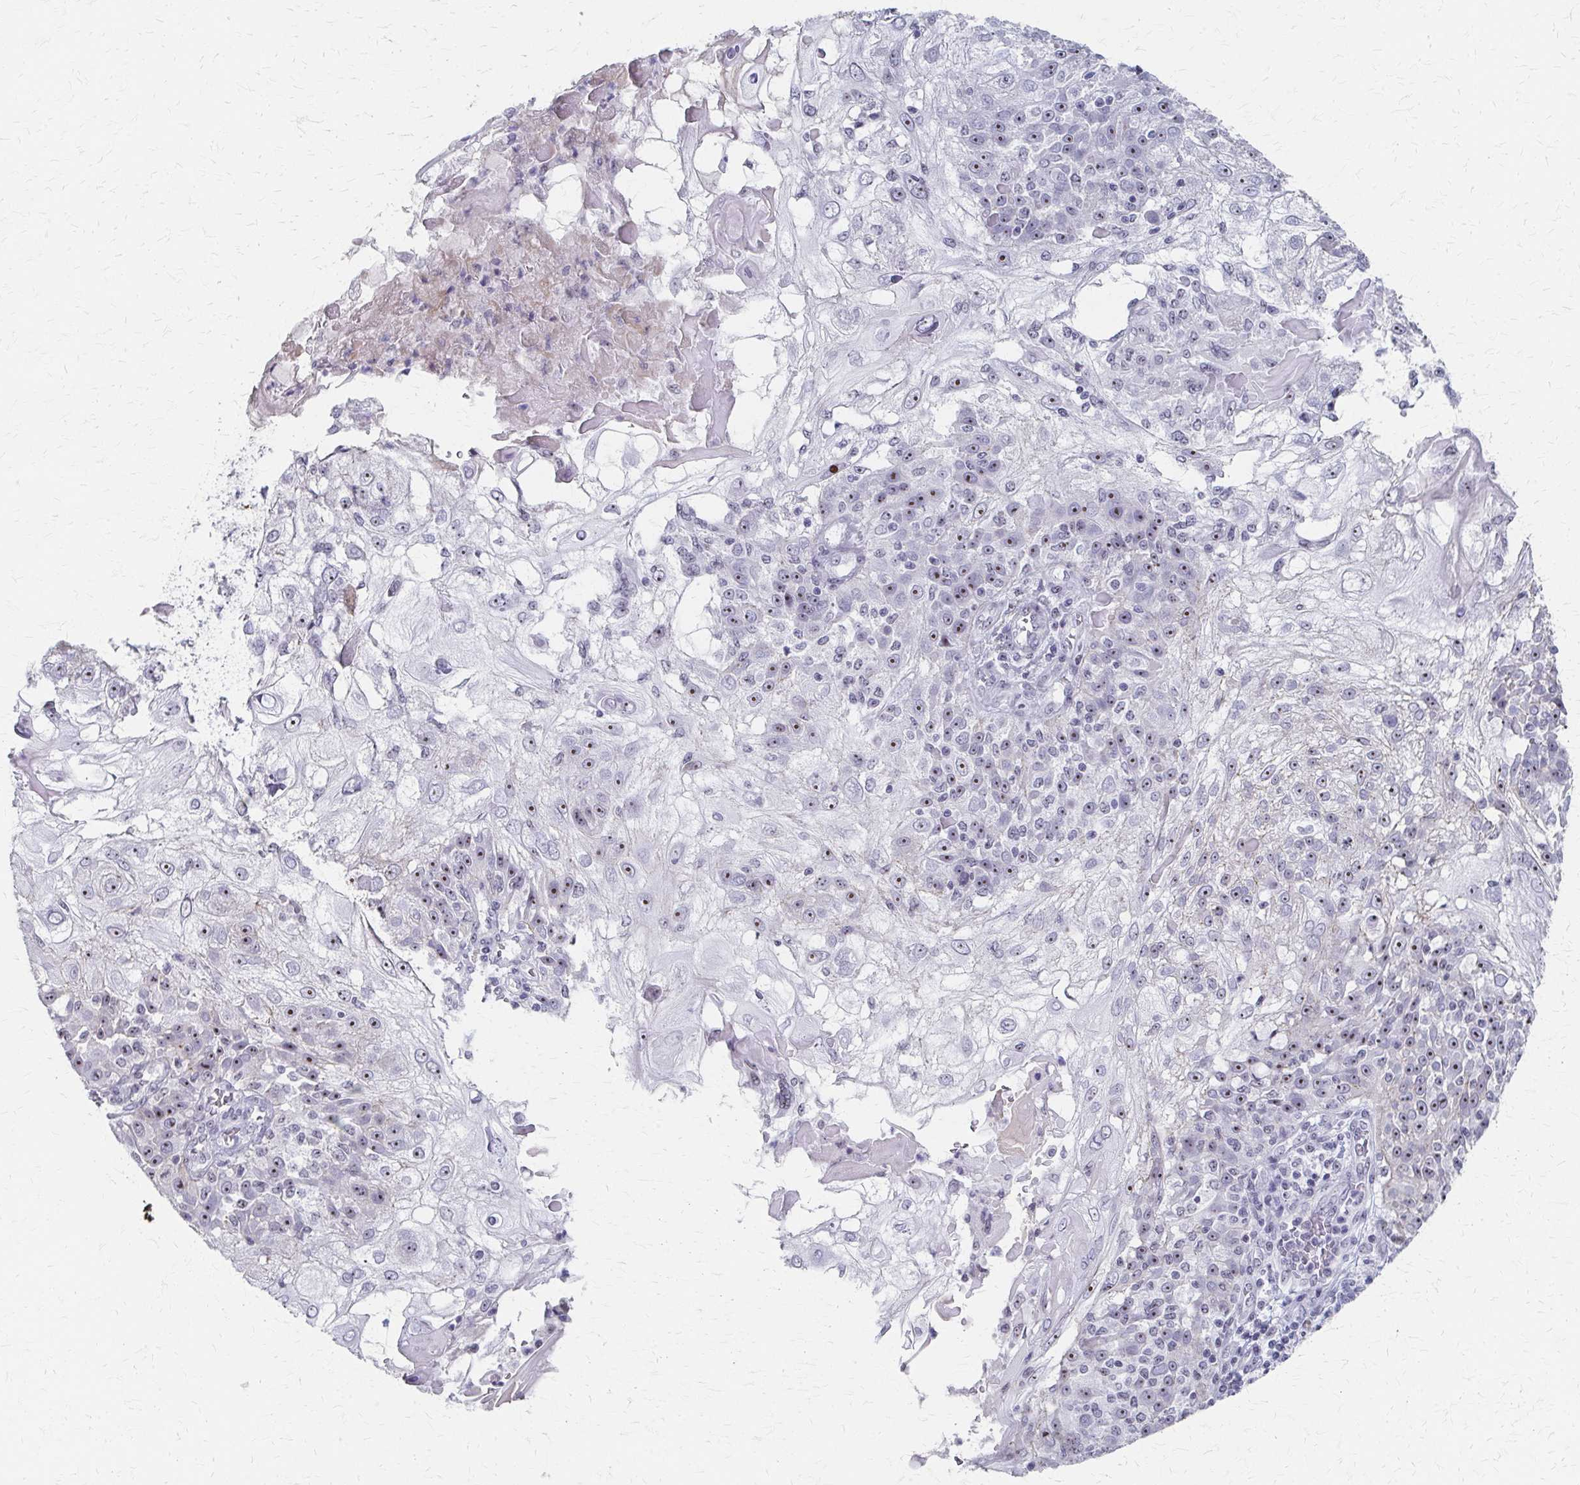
{"staining": {"intensity": "moderate", "quantity": ">75%", "location": "nuclear"}, "tissue": "skin cancer", "cell_type": "Tumor cells", "image_type": "cancer", "snomed": [{"axis": "morphology", "description": "Normal tissue, NOS"}, {"axis": "morphology", "description": "Squamous cell carcinoma, NOS"}, {"axis": "topography", "description": "Skin"}], "caption": "Immunohistochemical staining of human squamous cell carcinoma (skin) demonstrates medium levels of moderate nuclear protein staining in approximately >75% of tumor cells. (DAB (3,3'-diaminobenzidine) IHC, brown staining for protein, blue staining for nuclei).", "gene": "PES1", "patient": {"sex": "female", "age": 83}}